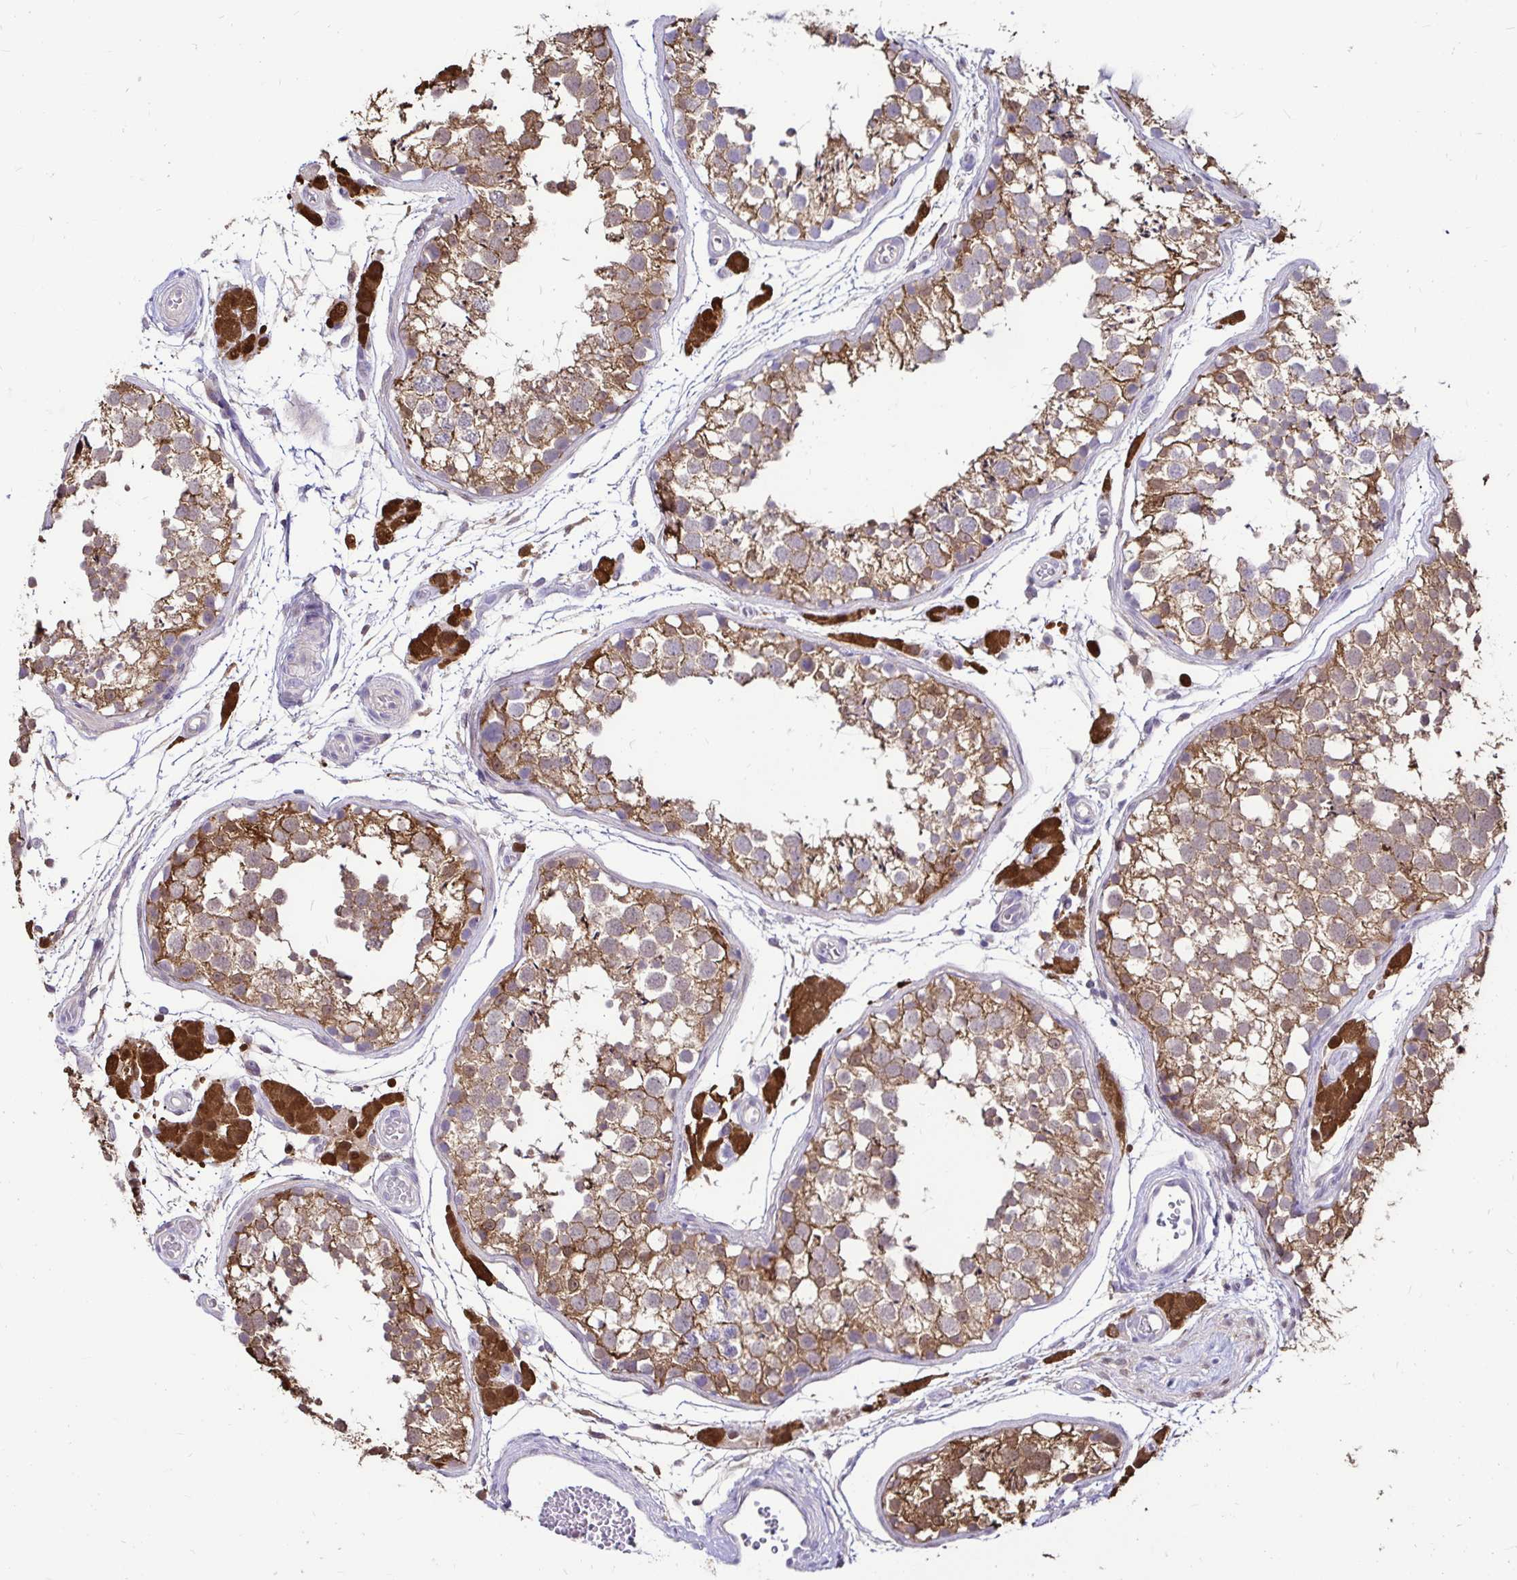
{"staining": {"intensity": "moderate", "quantity": ">75%", "location": "cytoplasmic/membranous"}, "tissue": "testis", "cell_type": "Cells in seminiferous ducts", "image_type": "normal", "snomed": [{"axis": "morphology", "description": "Normal tissue, NOS"}, {"axis": "morphology", "description": "Seminoma, NOS"}, {"axis": "topography", "description": "Testis"}], "caption": "Immunohistochemistry (IHC) of normal human testis demonstrates medium levels of moderate cytoplasmic/membranous positivity in about >75% of cells in seminiferous ducts.", "gene": "IDH1", "patient": {"sex": "male", "age": 29}}